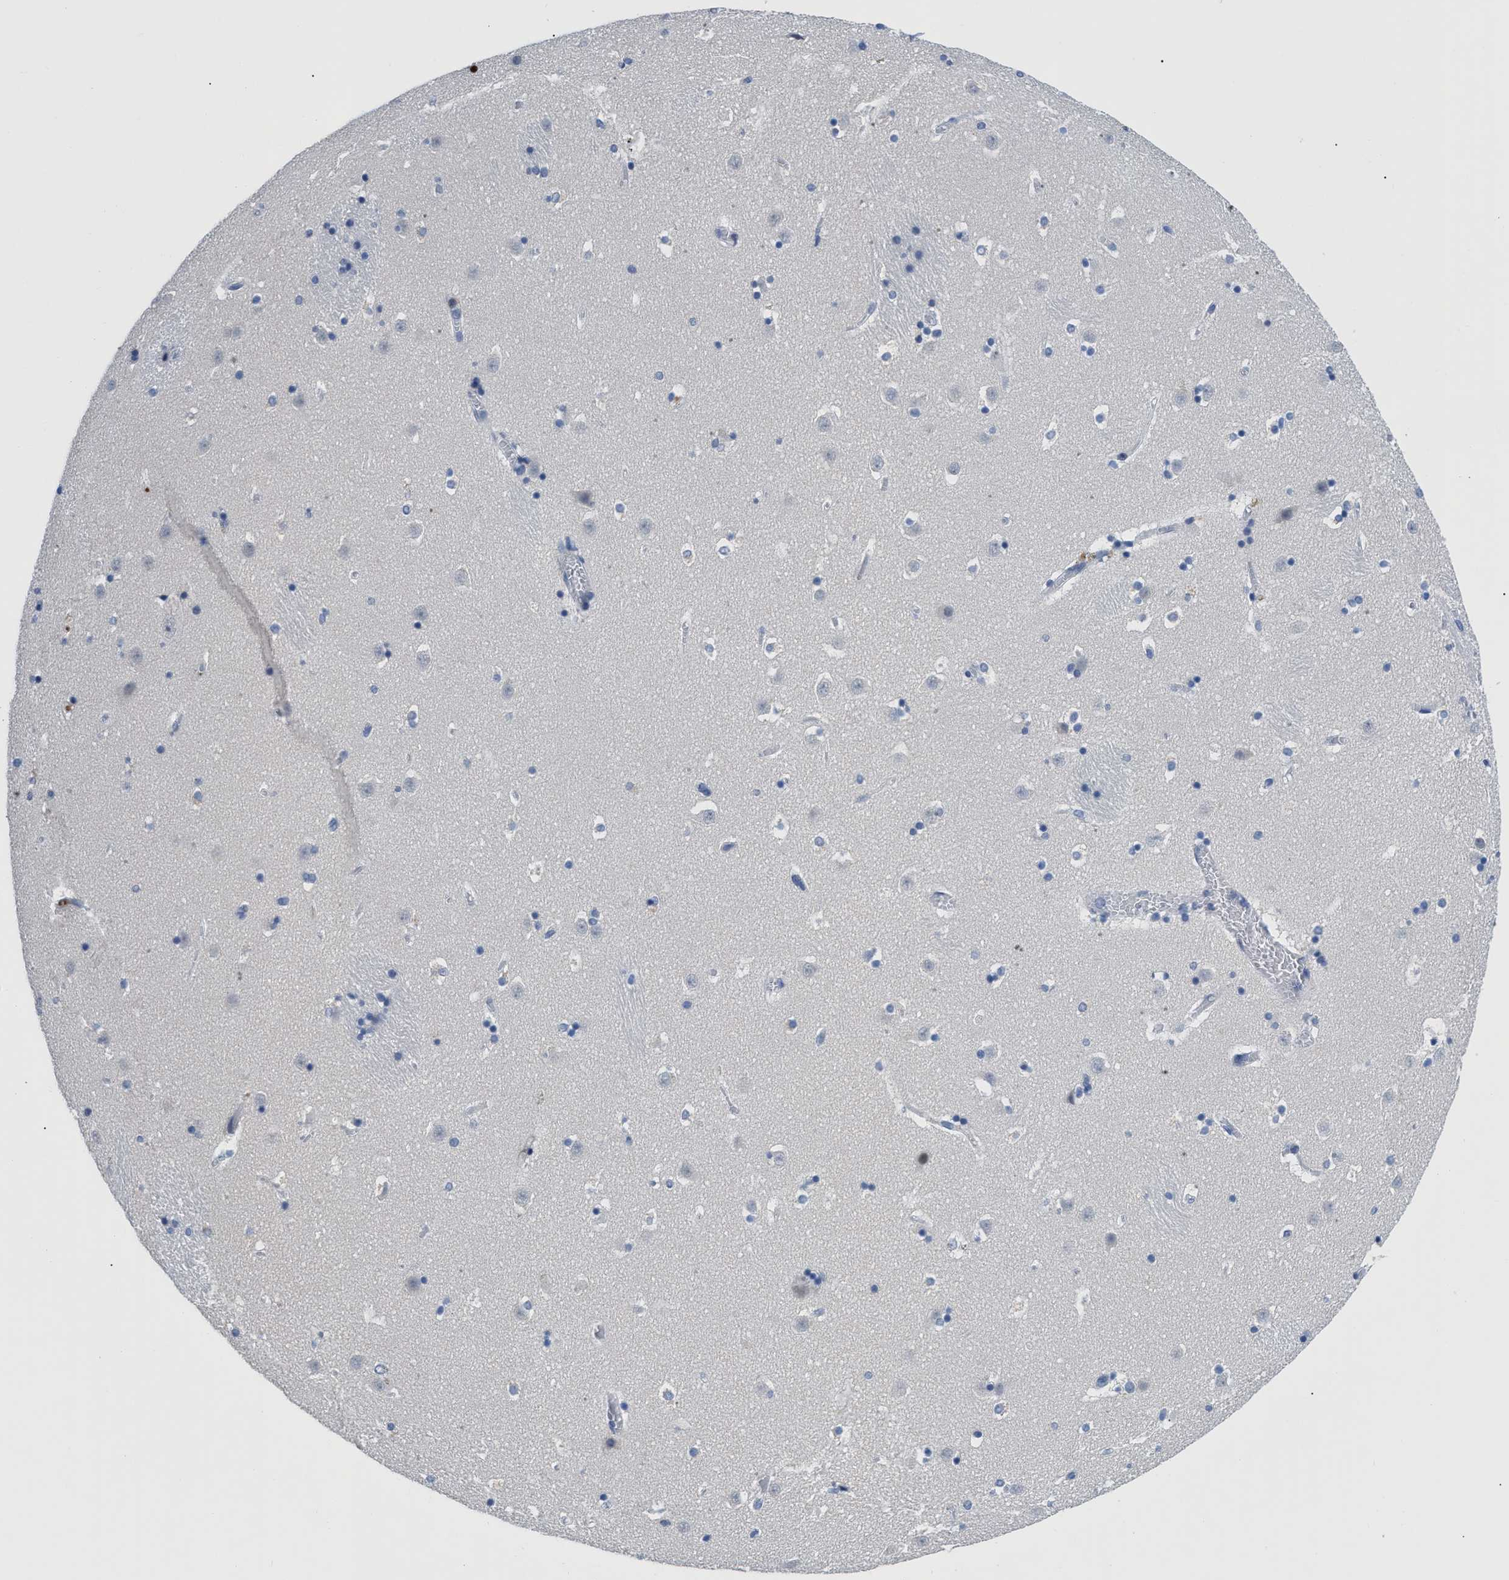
{"staining": {"intensity": "negative", "quantity": "none", "location": "none"}, "tissue": "caudate", "cell_type": "Glial cells", "image_type": "normal", "snomed": [{"axis": "morphology", "description": "Normal tissue, NOS"}, {"axis": "topography", "description": "Lateral ventricle wall"}], "caption": "Protein analysis of normal caudate demonstrates no significant staining in glial cells. (DAB IHC with hematoxylin counter stain).", "gene": "OR9K2", "patient": {"sex": "male", "age": 45}}